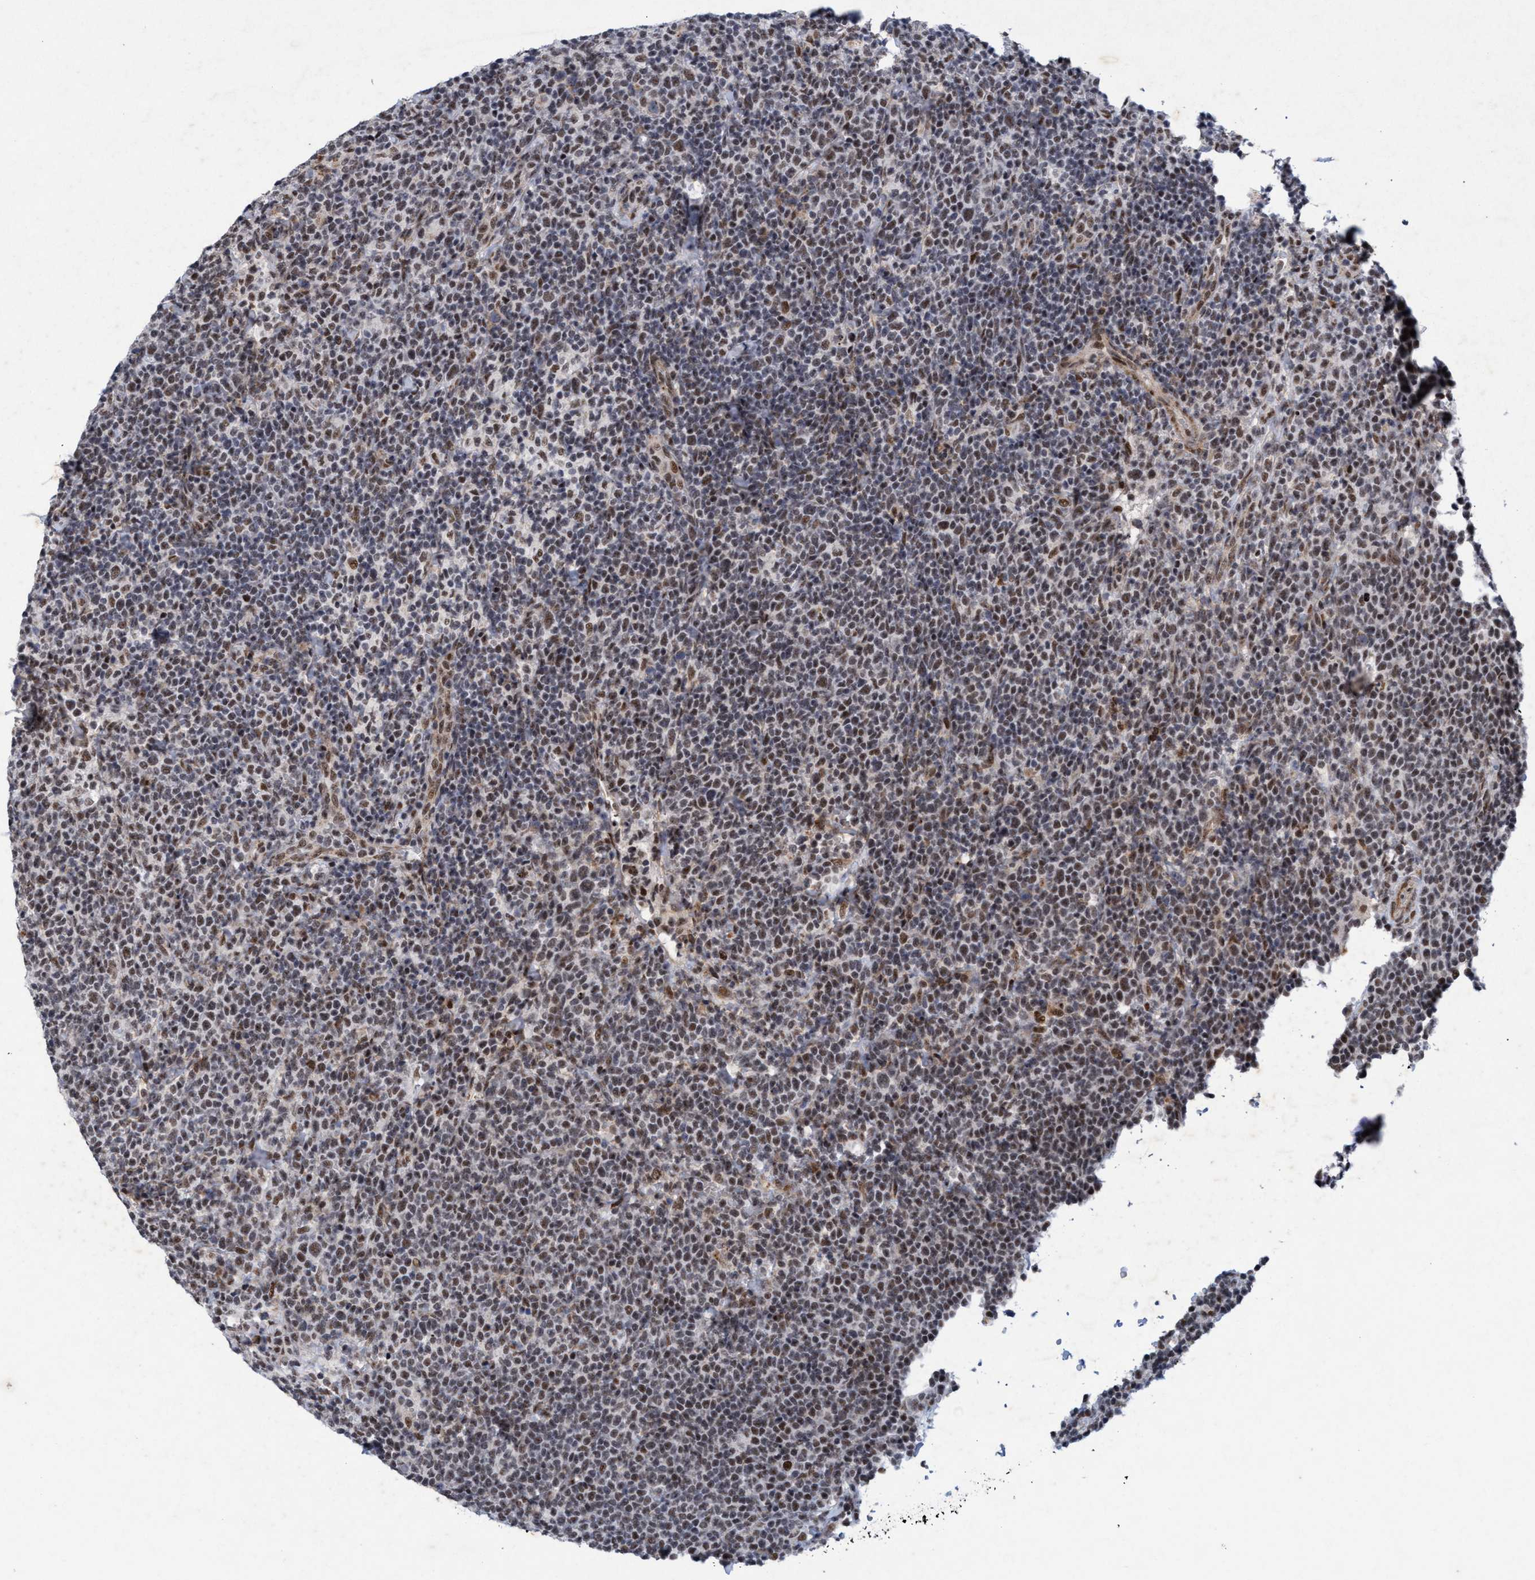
{"staining": {"intensity": "weak", "quantity": ">75%", "location": "nuclear"}, "tissue": "lymphoma", "cell_type": "Tumor cells", "image_type": "cancer", "snomed": [{"axis": "morphology", "description": "Malignant lymphoma, non-Hodgkin's type, High grade"}, {"axis": "topography", "description": "Lymph node"}], "caption": "Lymphoma tissue demonstrates weak nuclear positivity in about >75% of tumor cells, visualized by immunohistochemistry. The staining was performed using DAB to visualize the protein expression in brown, while the nuclei were stained in blue with hematoxylin (Magnification: 20x).", "gene": "GLT6D1", "patient": {"sex": "male", "age": 61}}